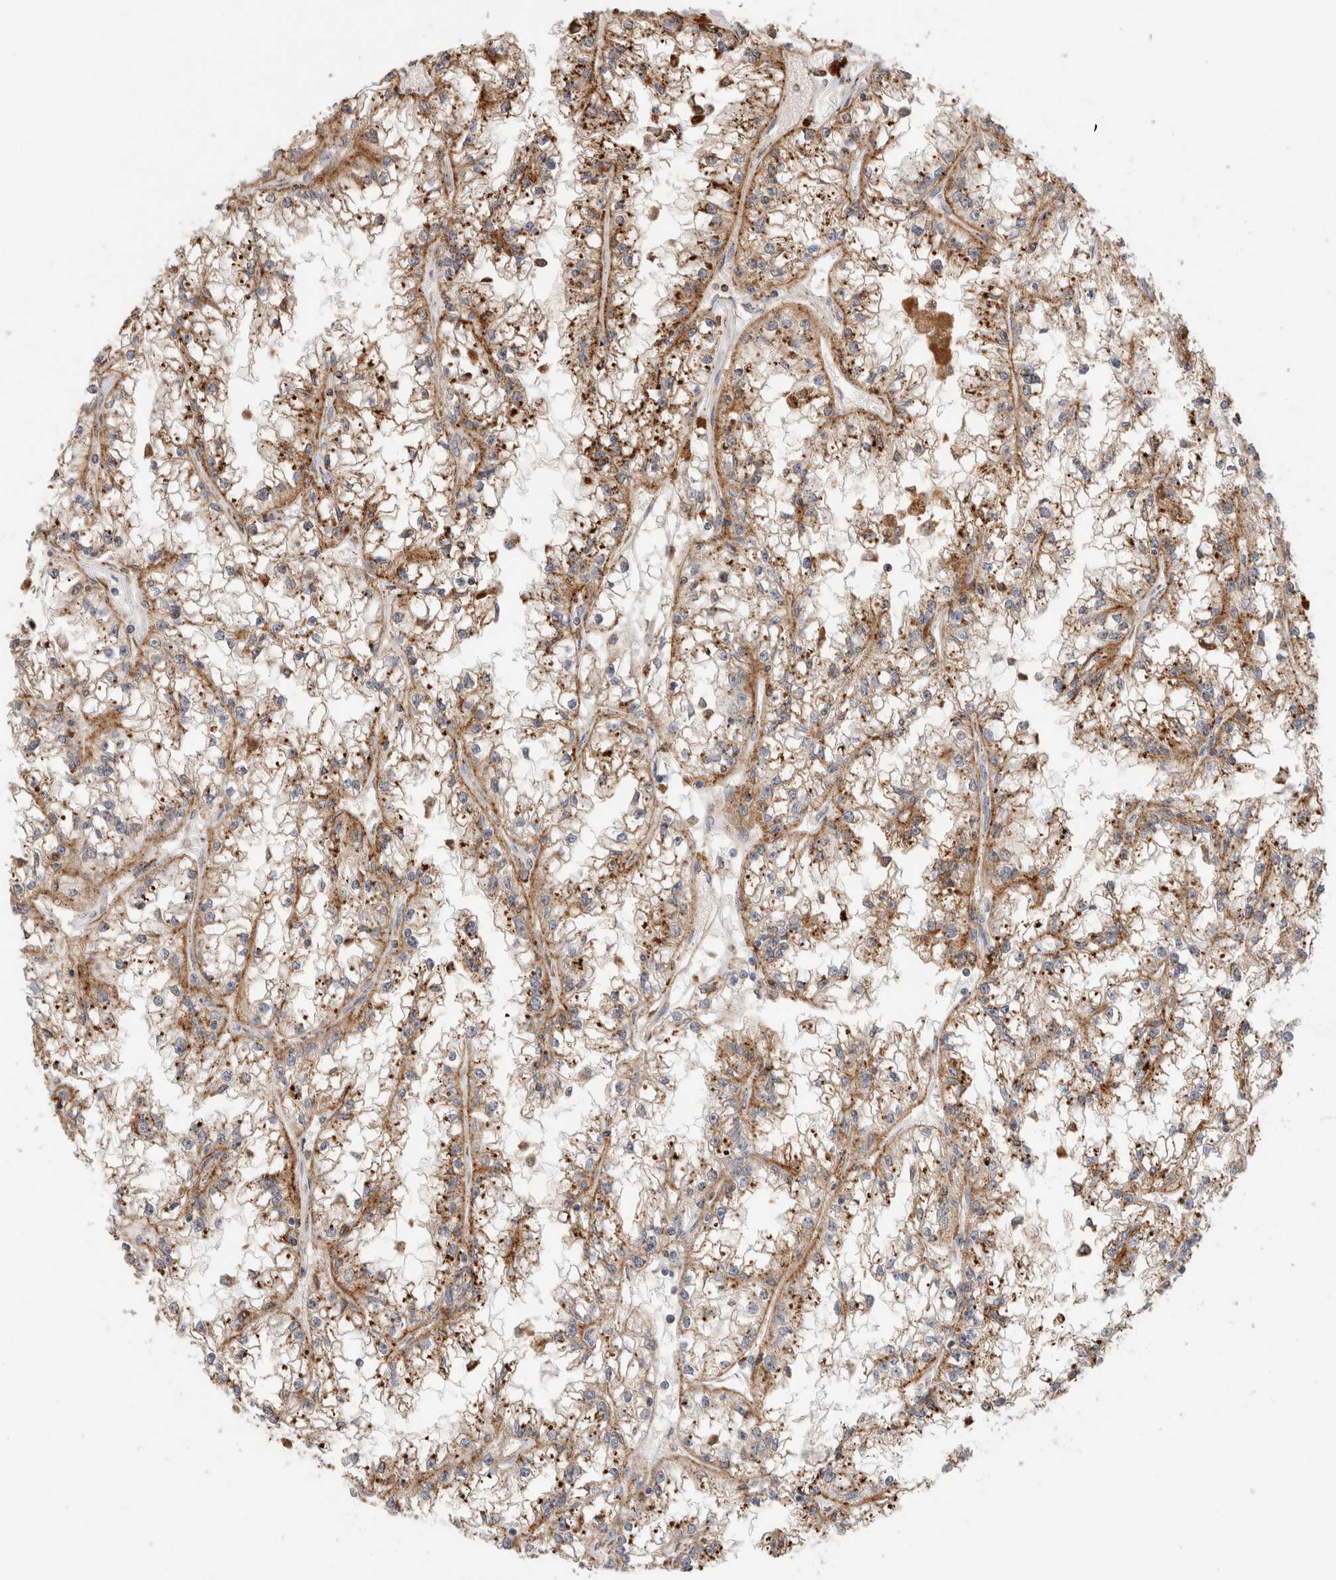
{"staining": {"intensity": "moderate", "quantity": ">75%", "location": "cytoplasmic/membranous"}, "tissue": "renal cancer", "cell_type": "Tumor cells", "image_type": "cancer", "snomed": [{"axis": "morphology", "description": "Adenocarcinoma, NOS"}, {"axis": "topography", "description": "Kidney"}], "caption": "Protein staining of renal adenocarcinoma tissue exhibits moderate cytoplasmic/membranous expression in approximately >75% of tumor cells. (brown staining indicates protein expression, while blue staining denotes nuclei).", "gene": "GNS", "patient": {"sex": "male", "age": 56}}